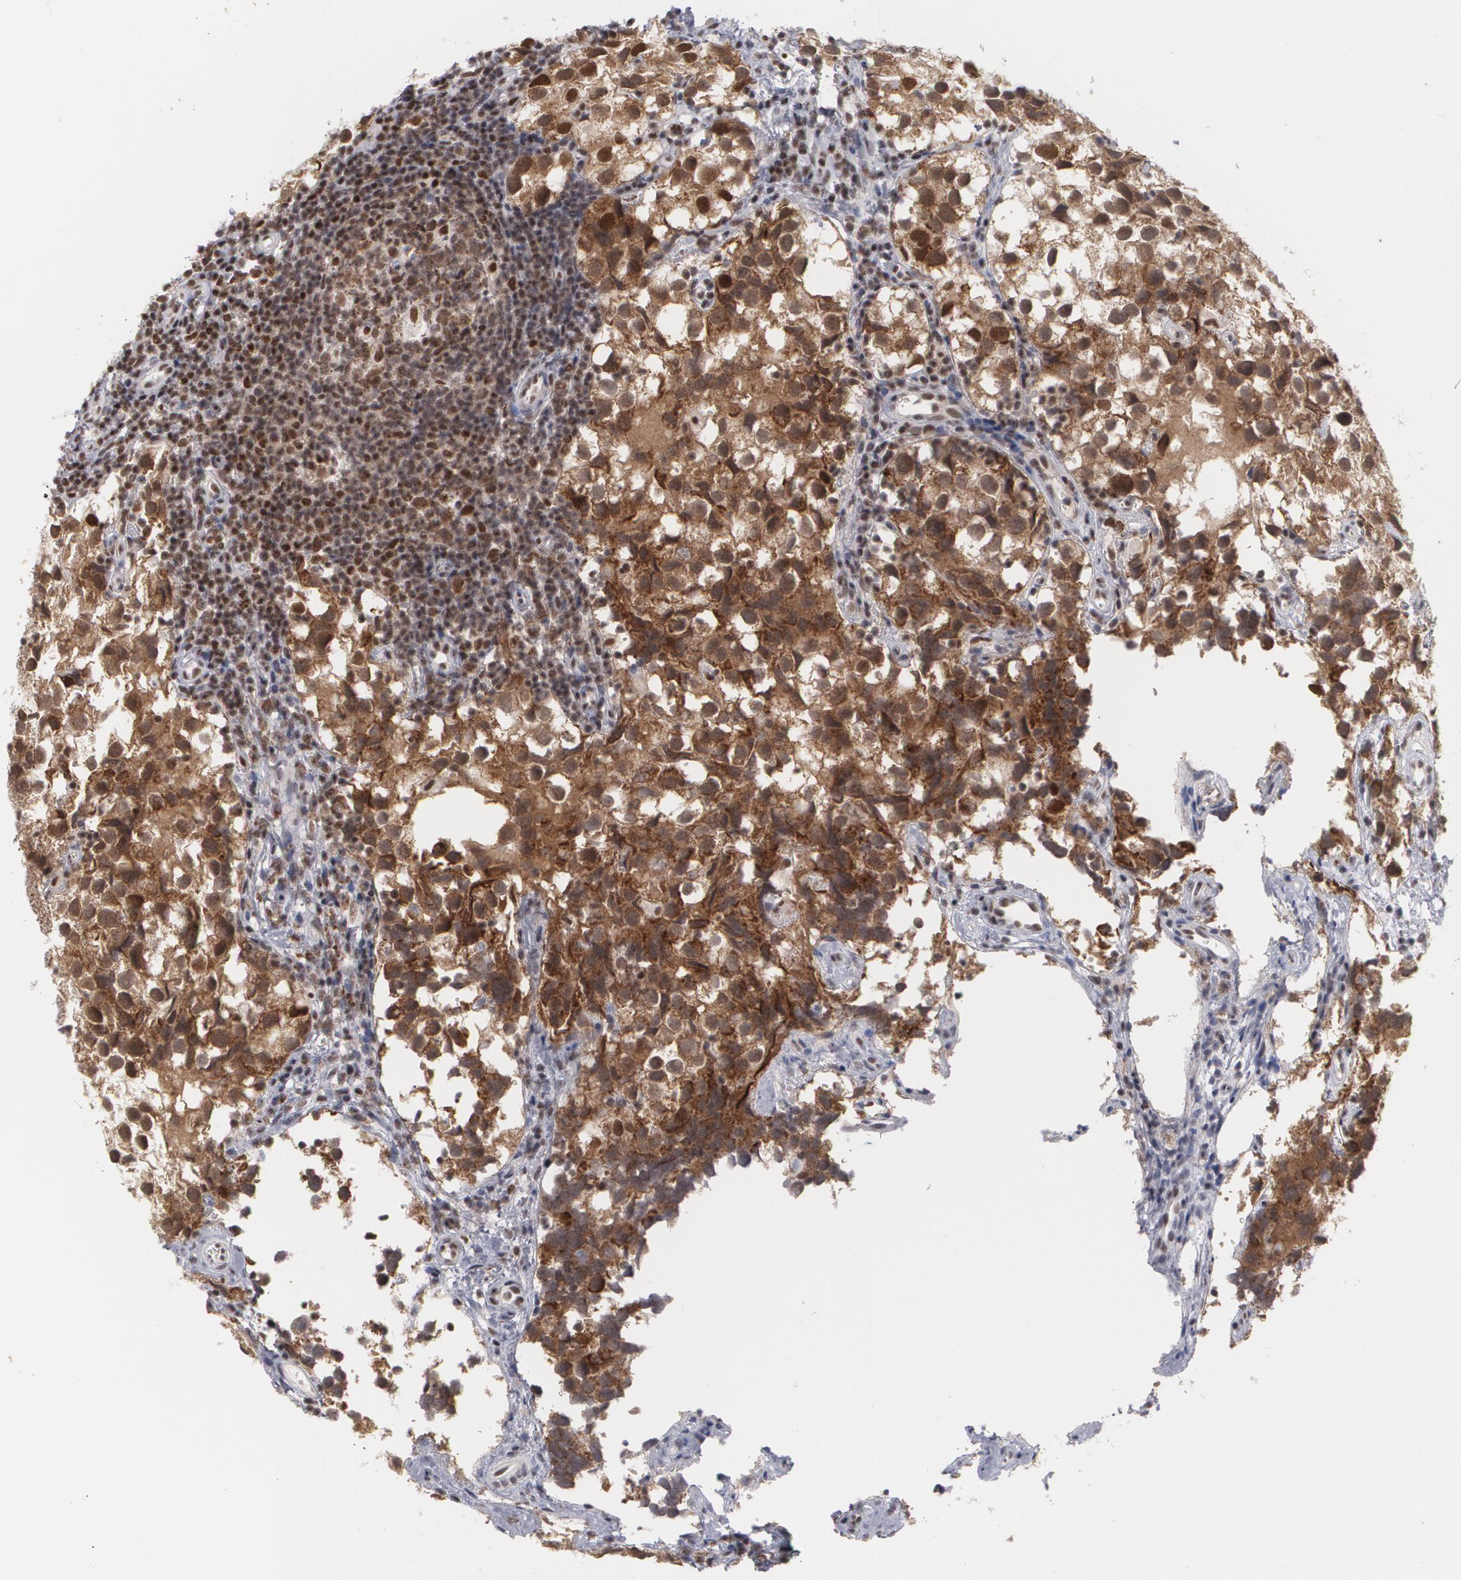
{"staining": {"intensity": "strong", "quantity": ">75%", "location": "nuclear"}, "tissue": "testis cancer", "cell_type": "Tumor cells", "image_type": "cancer", "snomed": [{"axis": "morphology", "description": "Seminoma, NOS"}, {"axis": "topography", "description": "Testis"}], "caption": "Testis seminoma stained with a brown dye displays strong nuclear positive staining in approximately >75% of tumor cells.", "gene": "MCL1", "patient": {"sex": "male", "age": 39}}